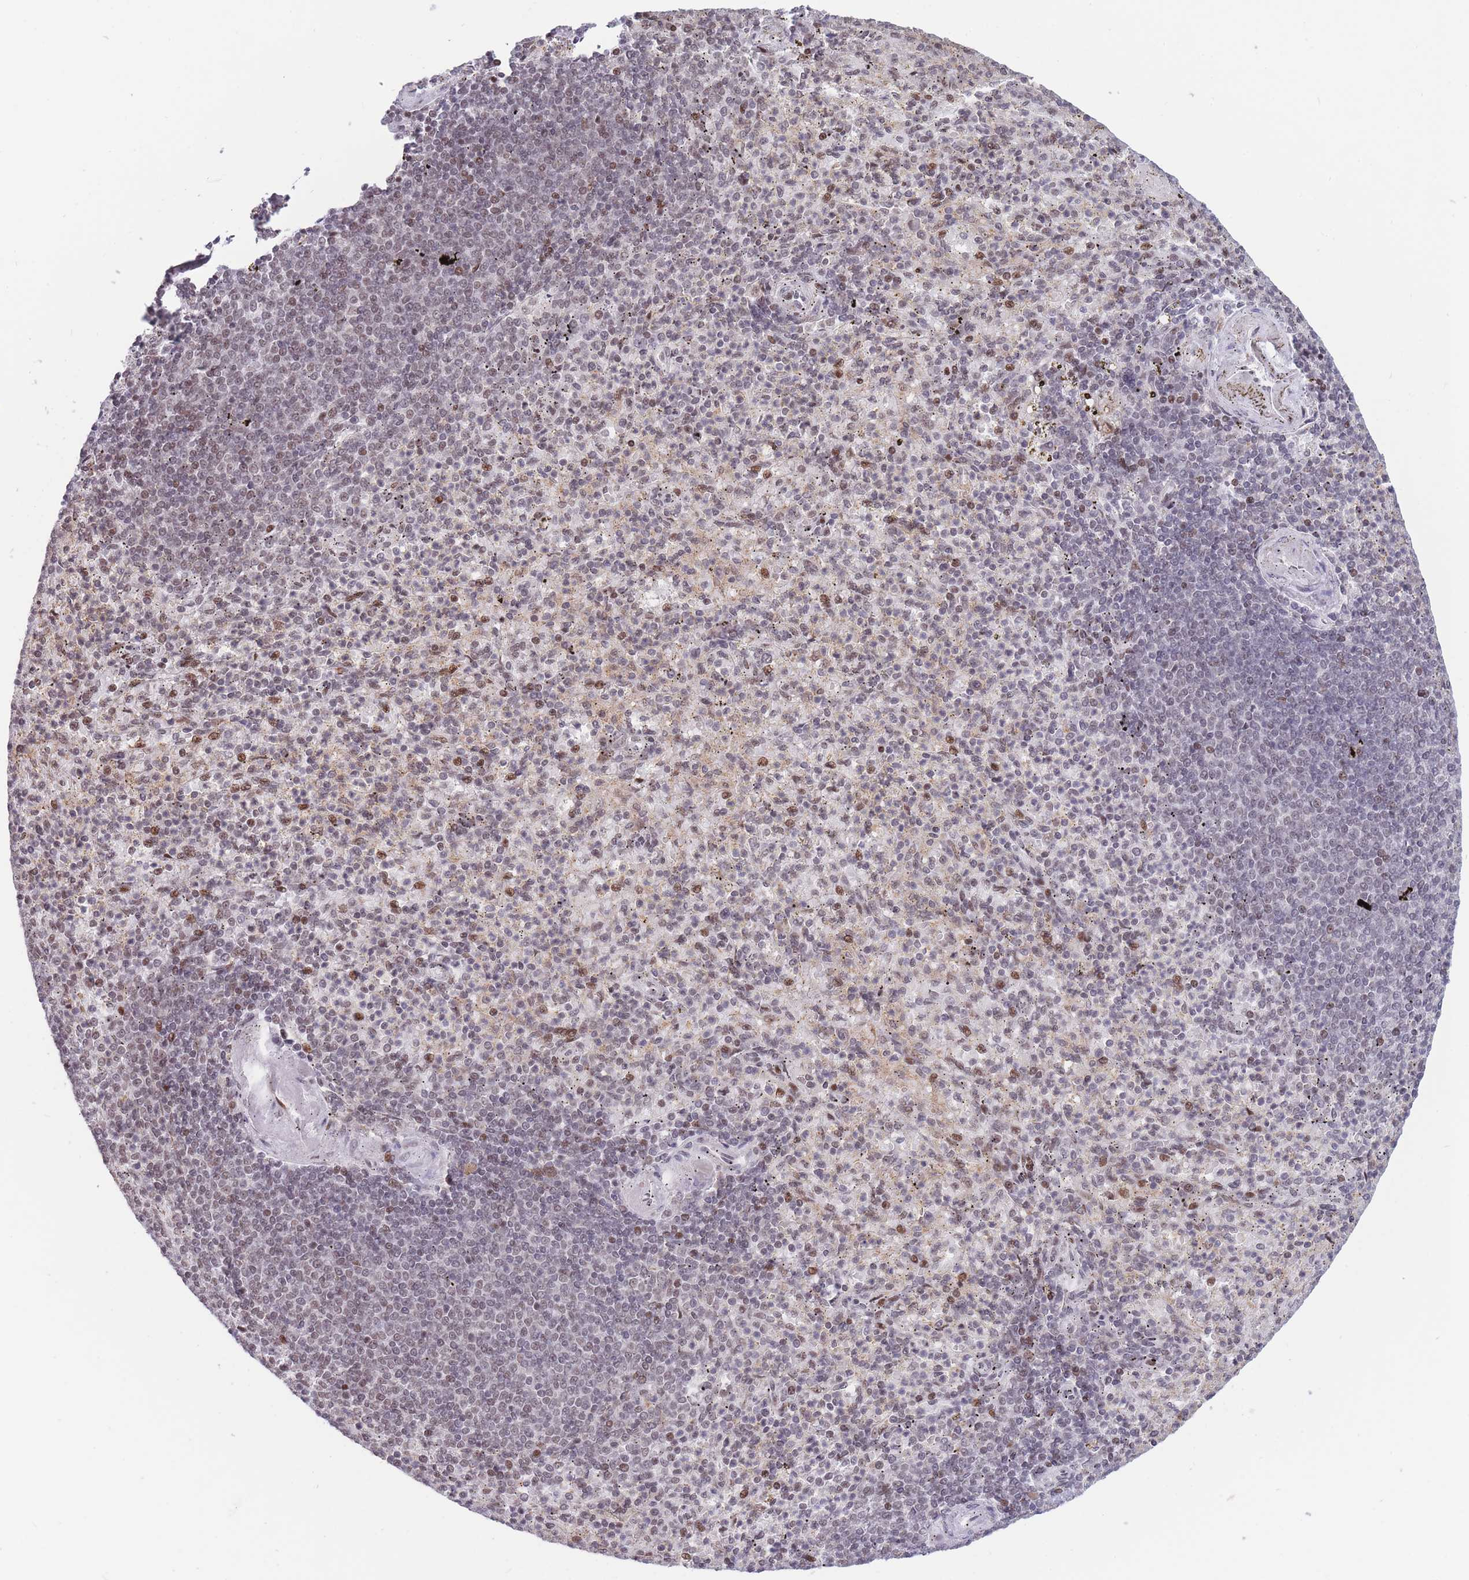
{"staining": {"intensity": "moderate", "quantity": "<25%", "location": "nuclear"}, "tissue": "spleen", "cell_type": "Cells in red pulp", "image_type": "normal", "snomed": [{"axis": "morphology", "description": "Normal tissue, NOS"}, {"axis": "topography", "description": "Spleen"}], "caption": "A photomicrograph of spleen stained for a protein reveals moderate nuclear brown staining in cells in red pulp. Immunohistochemistry stains the protein in brown and the nuclei are stained blue.", "gene": "TARBP2", "patient": {"sex": "female", "age": 74}}